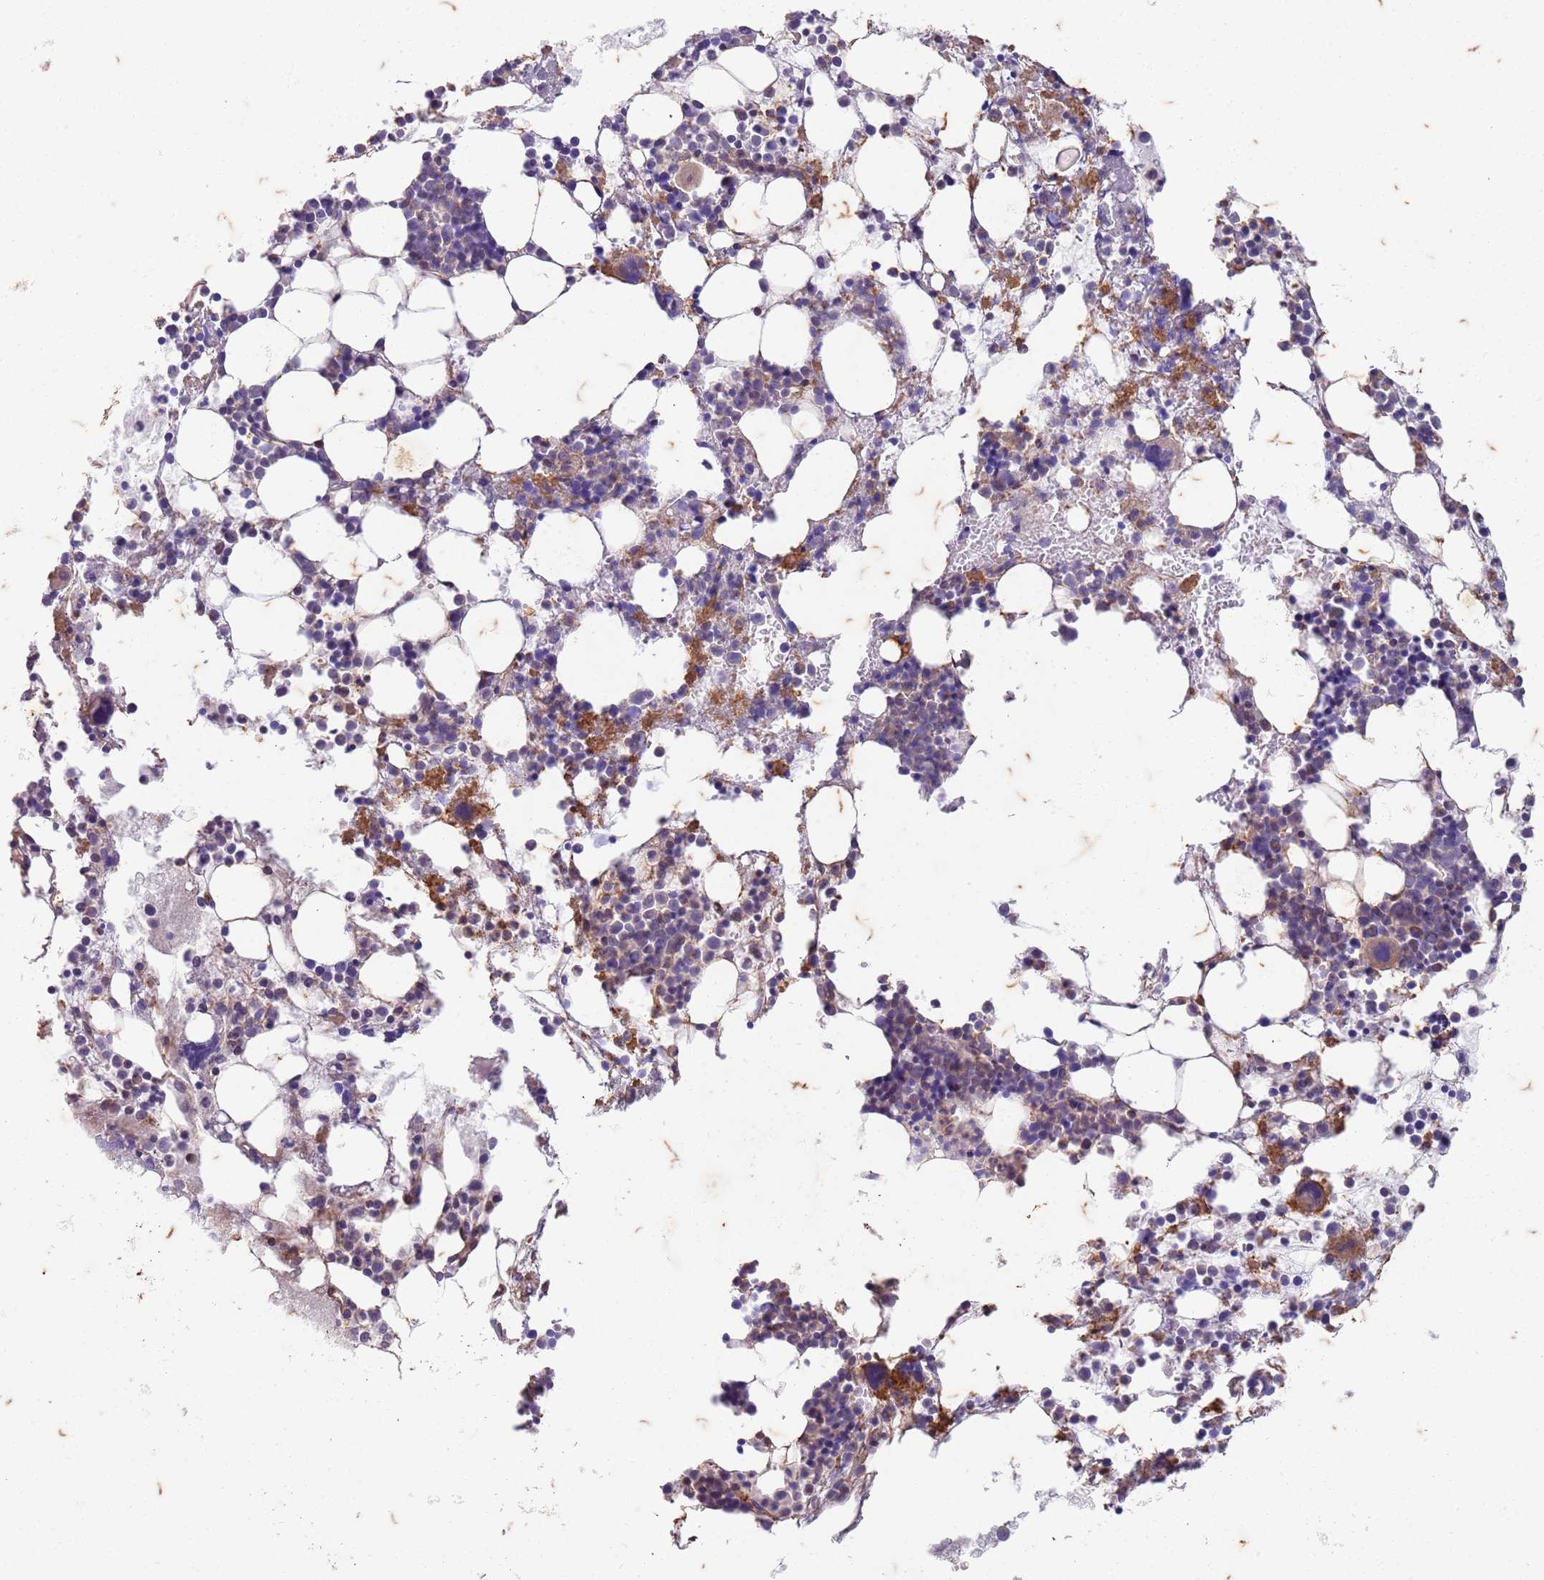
{"staining": {"intensity": "moderate", "quantity": "<25%", "location": "cytoplasmic/membranous"}, "tissue": "bone marrow", "cell_type": "Hematopoietic cells", "image_type": "normal", "snomed": [{"axis": "morphology", "description": "Normal tissue, NOS"}, {"axis": "topography", "description": "Bone marrow"}], "caption": "Bone marrow stained with immunohistochemistry (IHC) exhibits moderate cytoplasmic/membranous staining in about <25% of hematopoietic cells. Using DAB (3,3'-diaminobenzidine) (brown) and hematoxylin (blue) stains, captured at high magnification using brightfield microscopy.", "gene": "RAPGEF3", "patient": {"sex": "male", "age": 22}}